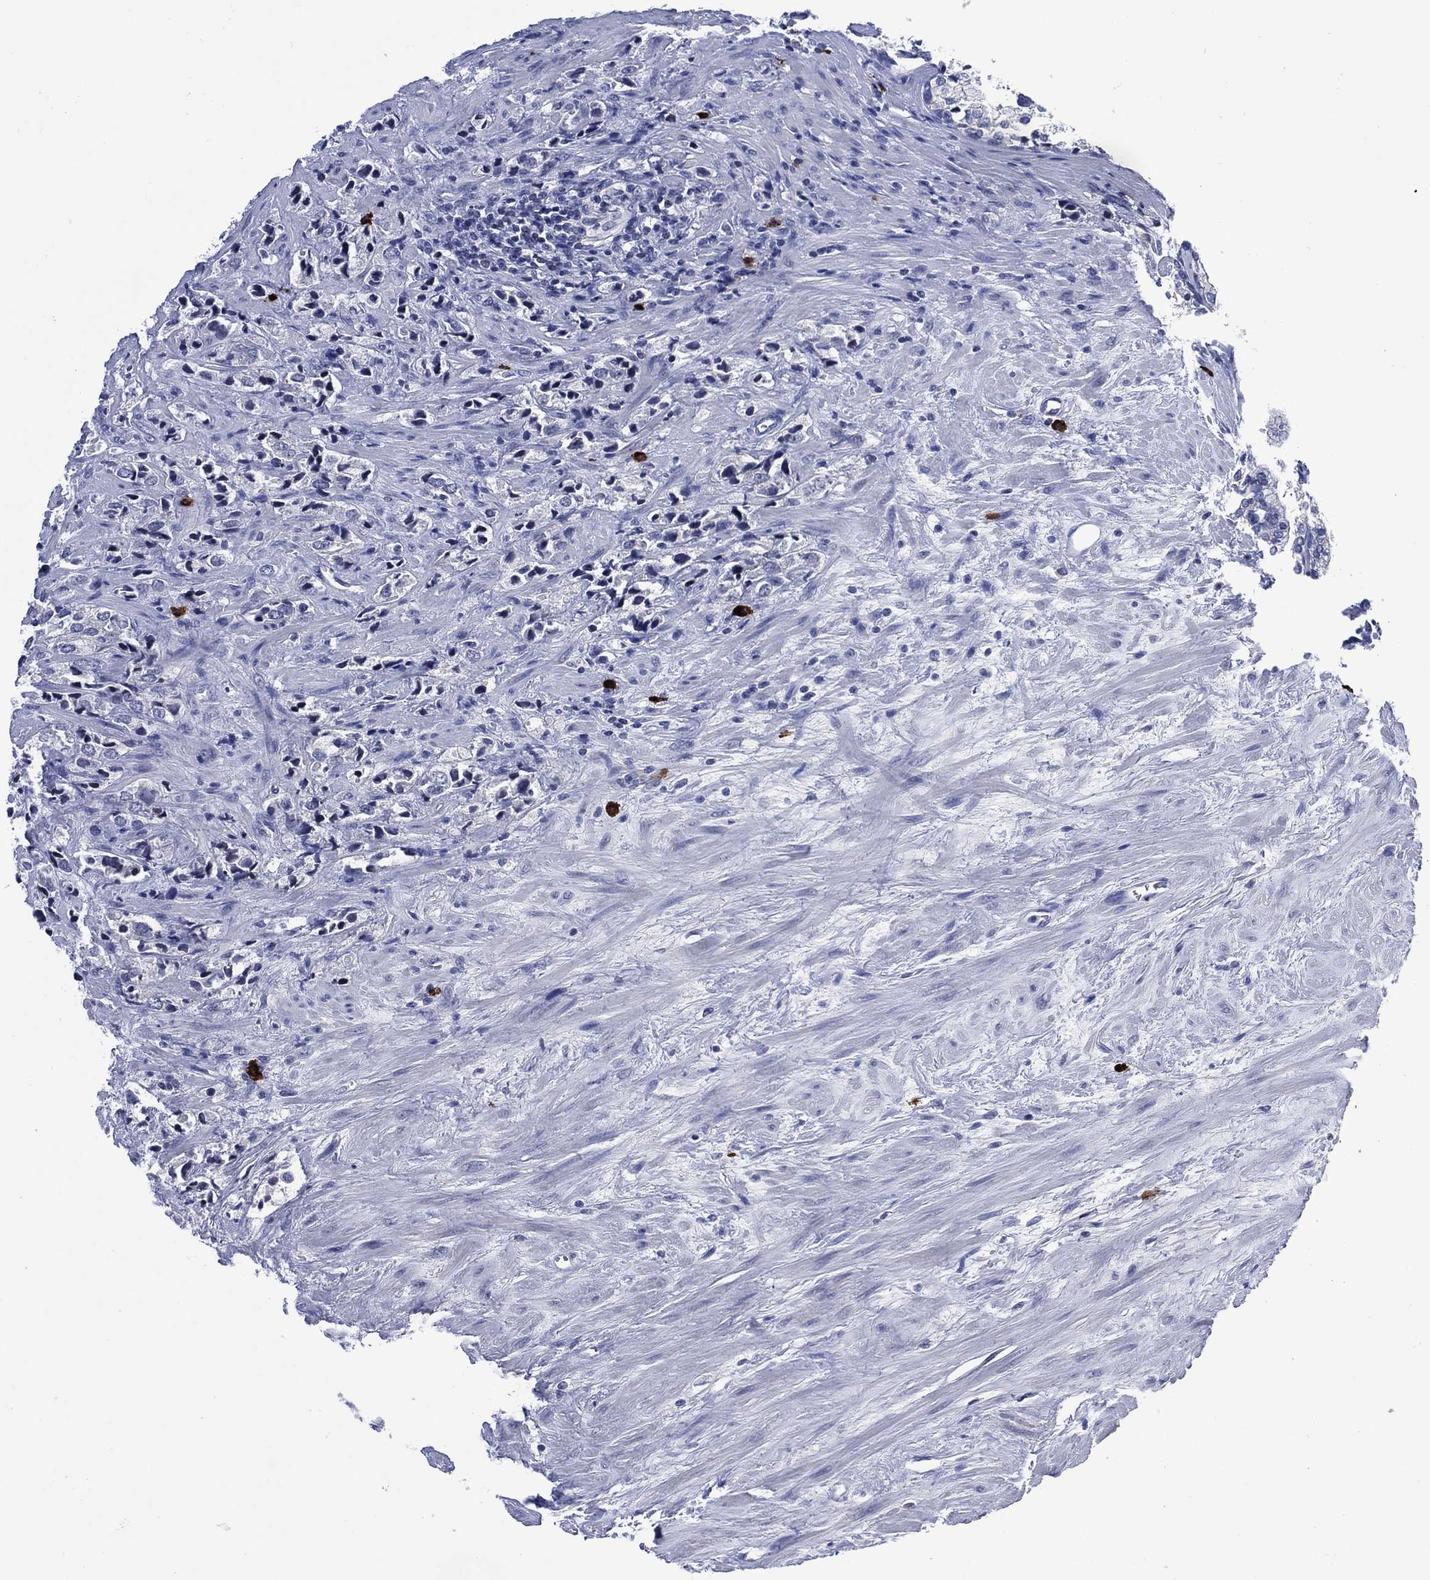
{"staining": {"intensity": "negative", "quantity": "none", "location": "none"}, "tissue": "prostate cancer", "cell_type": "Tumor cells", "image_type": "cancer", "snomed": [{"axis": "morphology", "description": "Adenocarcinoma, NOS"}, {"axis": "topography", "description": "Prostate and seminal vesicle, NOS"}], "caption": "Immunohistochemical staining of prostate adenocarcinoma reveals no significant positivity in tumor cells. Nuclei are stained in blue.", "gene": "USP26", "patient": {"sex": "male", "age": 63}}